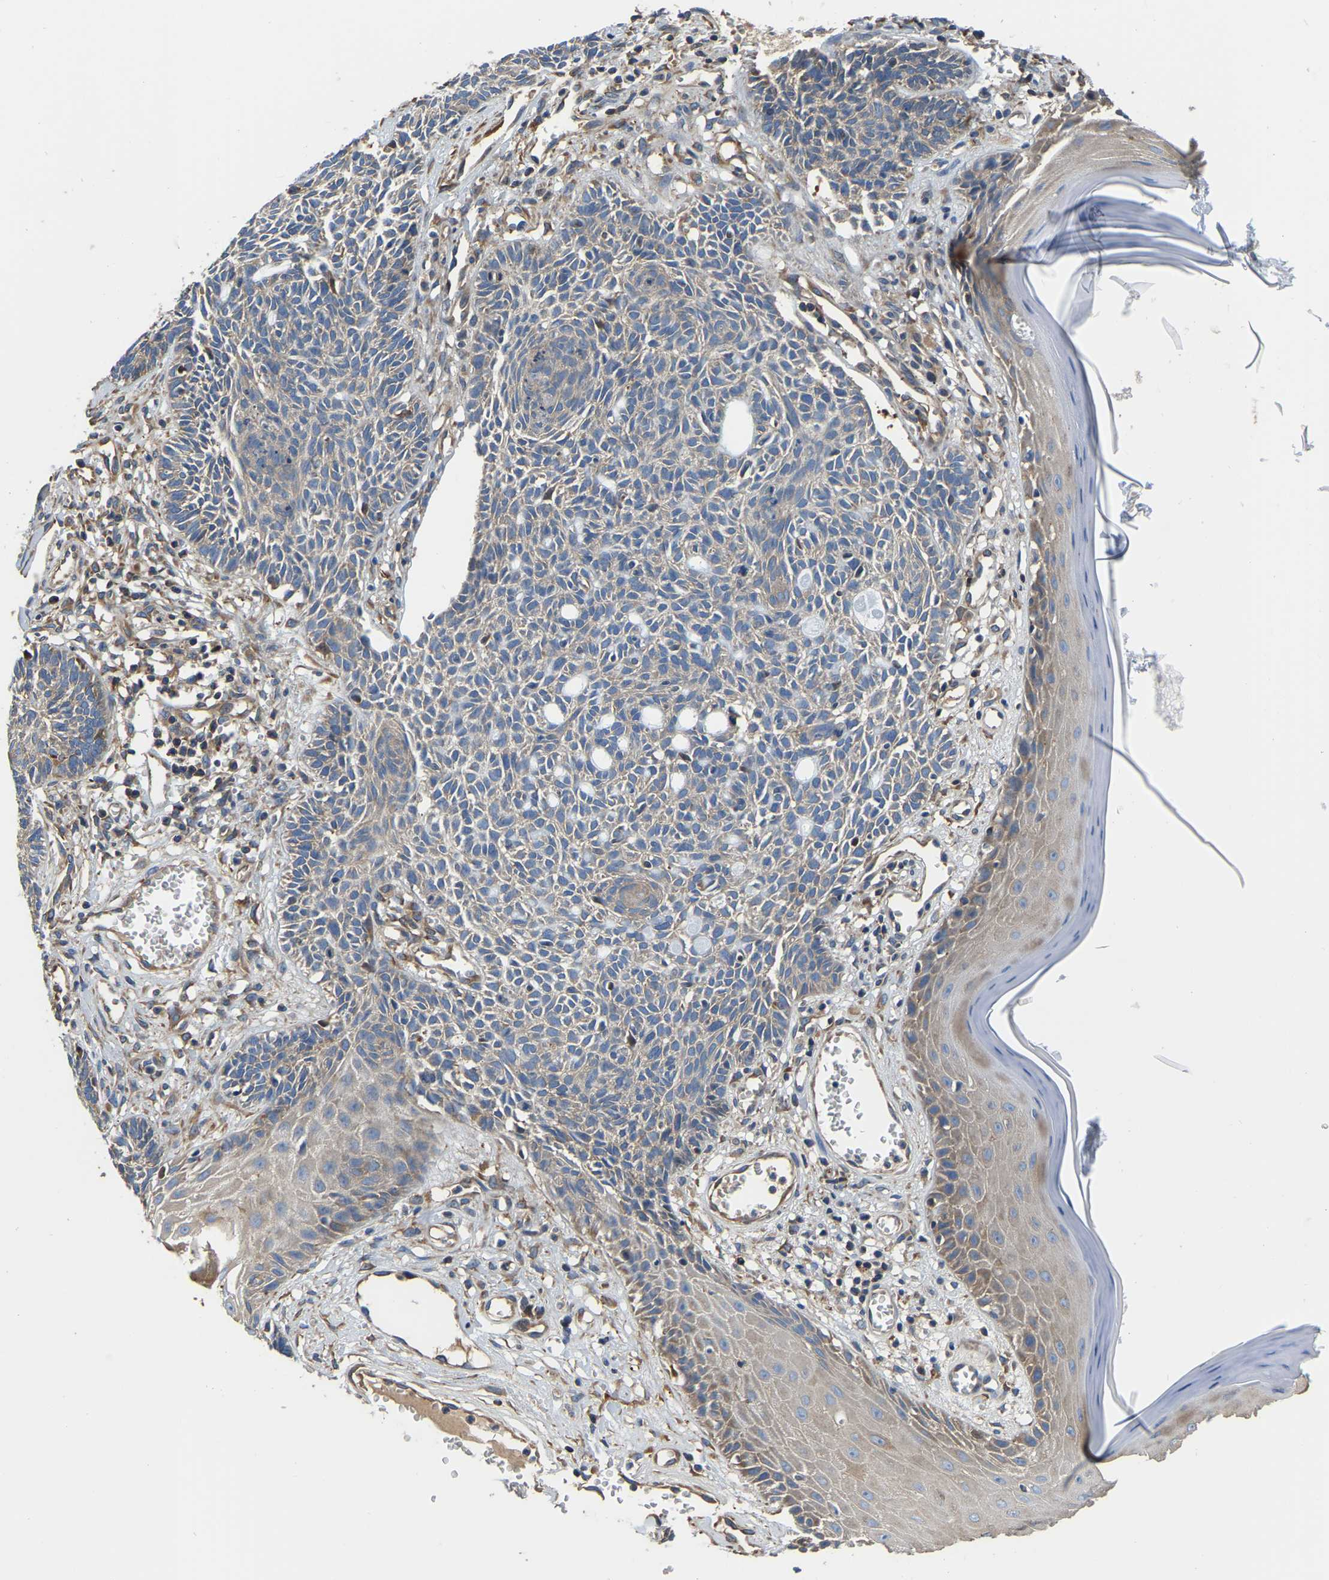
{"staining": {"intensity": "weak", "quantity": "<25%", "location": "cytoplasmic/membranous"}, "tissue": "skin cancer", "cell_type": "Tumor cells", "image_type": "cancer", "snomed": [{"axis": "morphology", "description": "Basal cell carcinoma"}, {"axis": "topography", "description": "Skin"}], "caption": "Immunohistochemical staining of human skin basal cell carcinoma exhibits no significant staining in tumor cells.", "gene": "GARS1", "patient": {"sex": "male", "age": 67}}